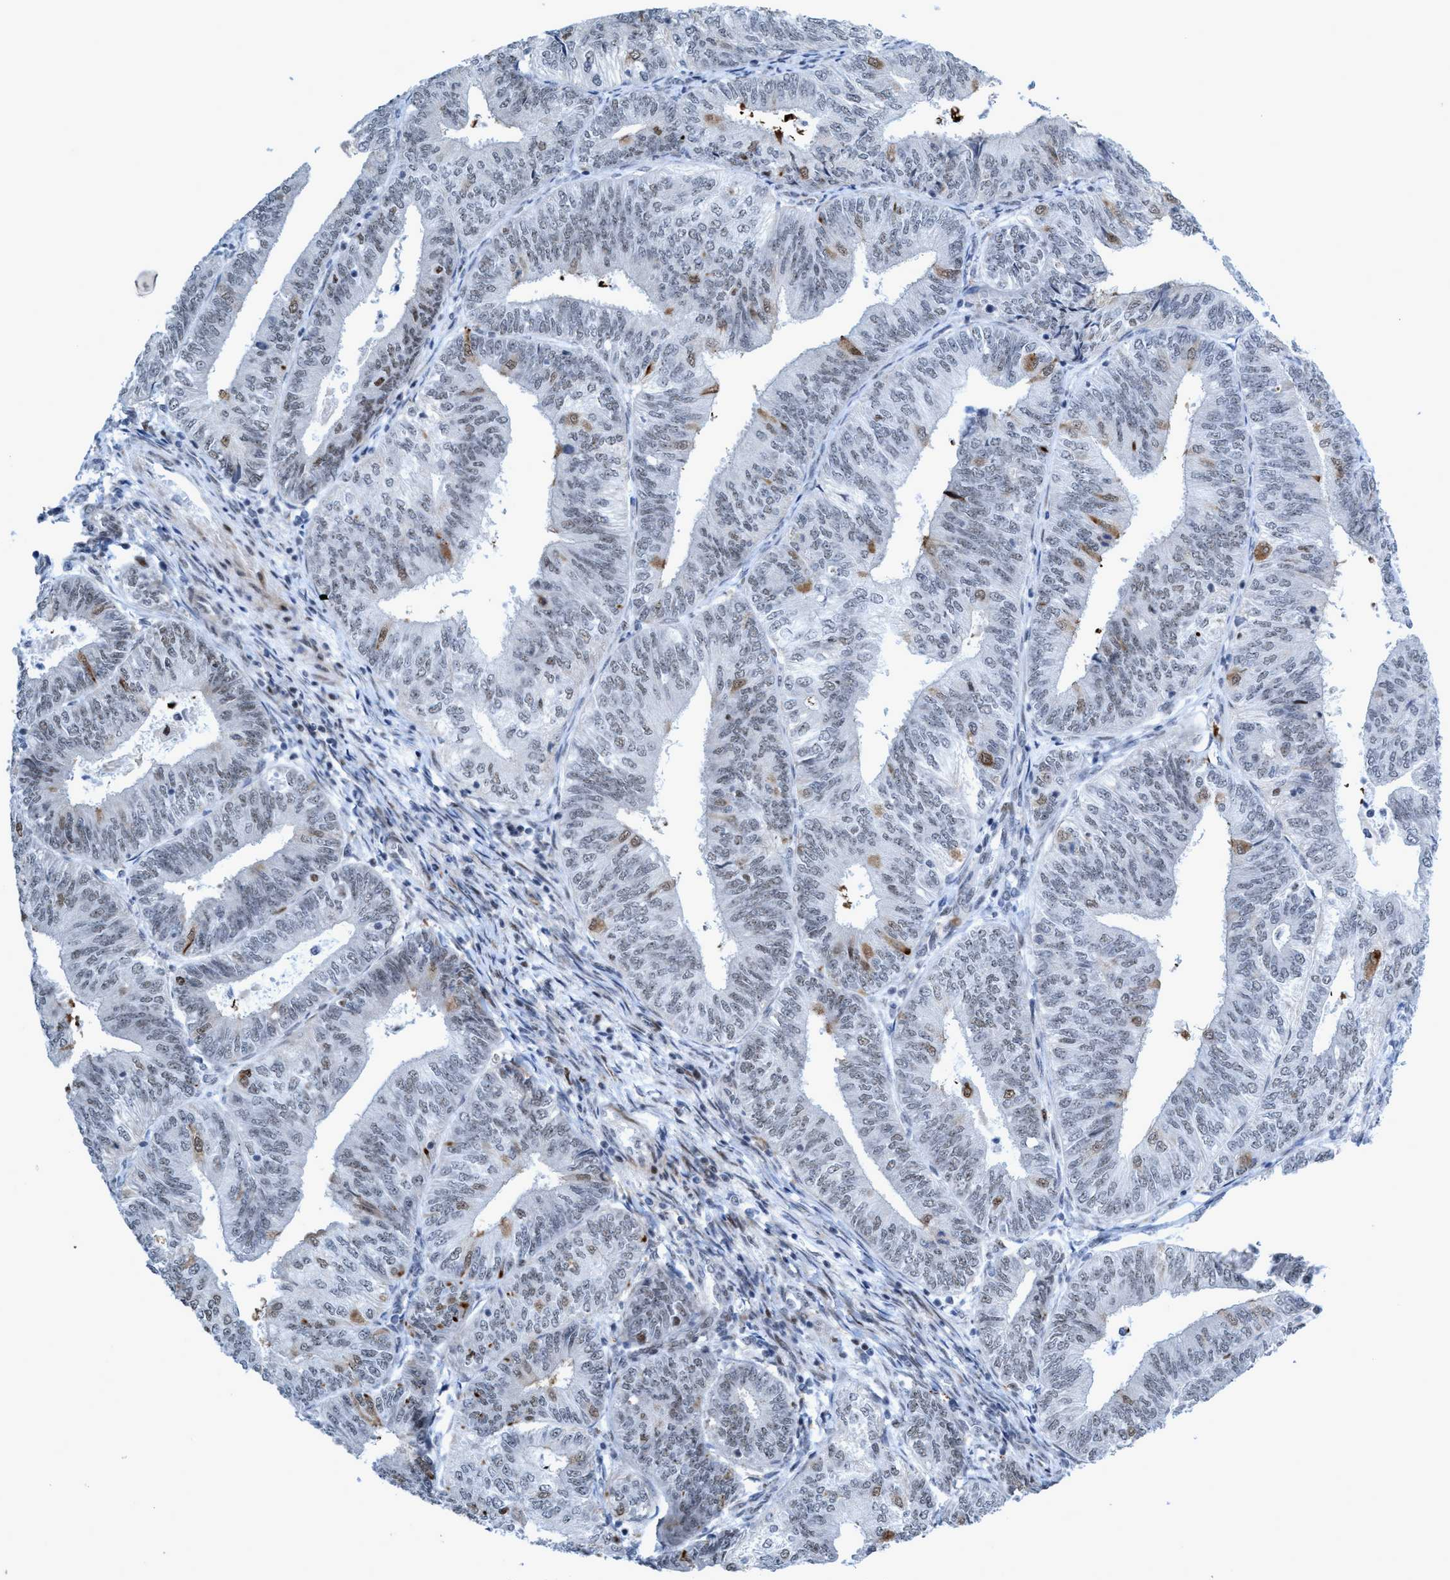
{"staining": {"intensity": "weak", "quantity": "<25%", "location": "cytoplasmic/membranous"}, "tissue": "endometrial cancer", "cell_type": "Tumor cells", "image_type": "cancer", "snomed": [{"axis": "morphology", "description": "Adenocarcinoma, NOS"}, {"axis": "topography", "description": "Endometrium"}], "caption": "Immunohistochemical staining of human endometrial adenocarcinoma shows no significant expression in tumor cells.", "gene": "CWC27", "patient": {"sex": "female", "age": 58}}